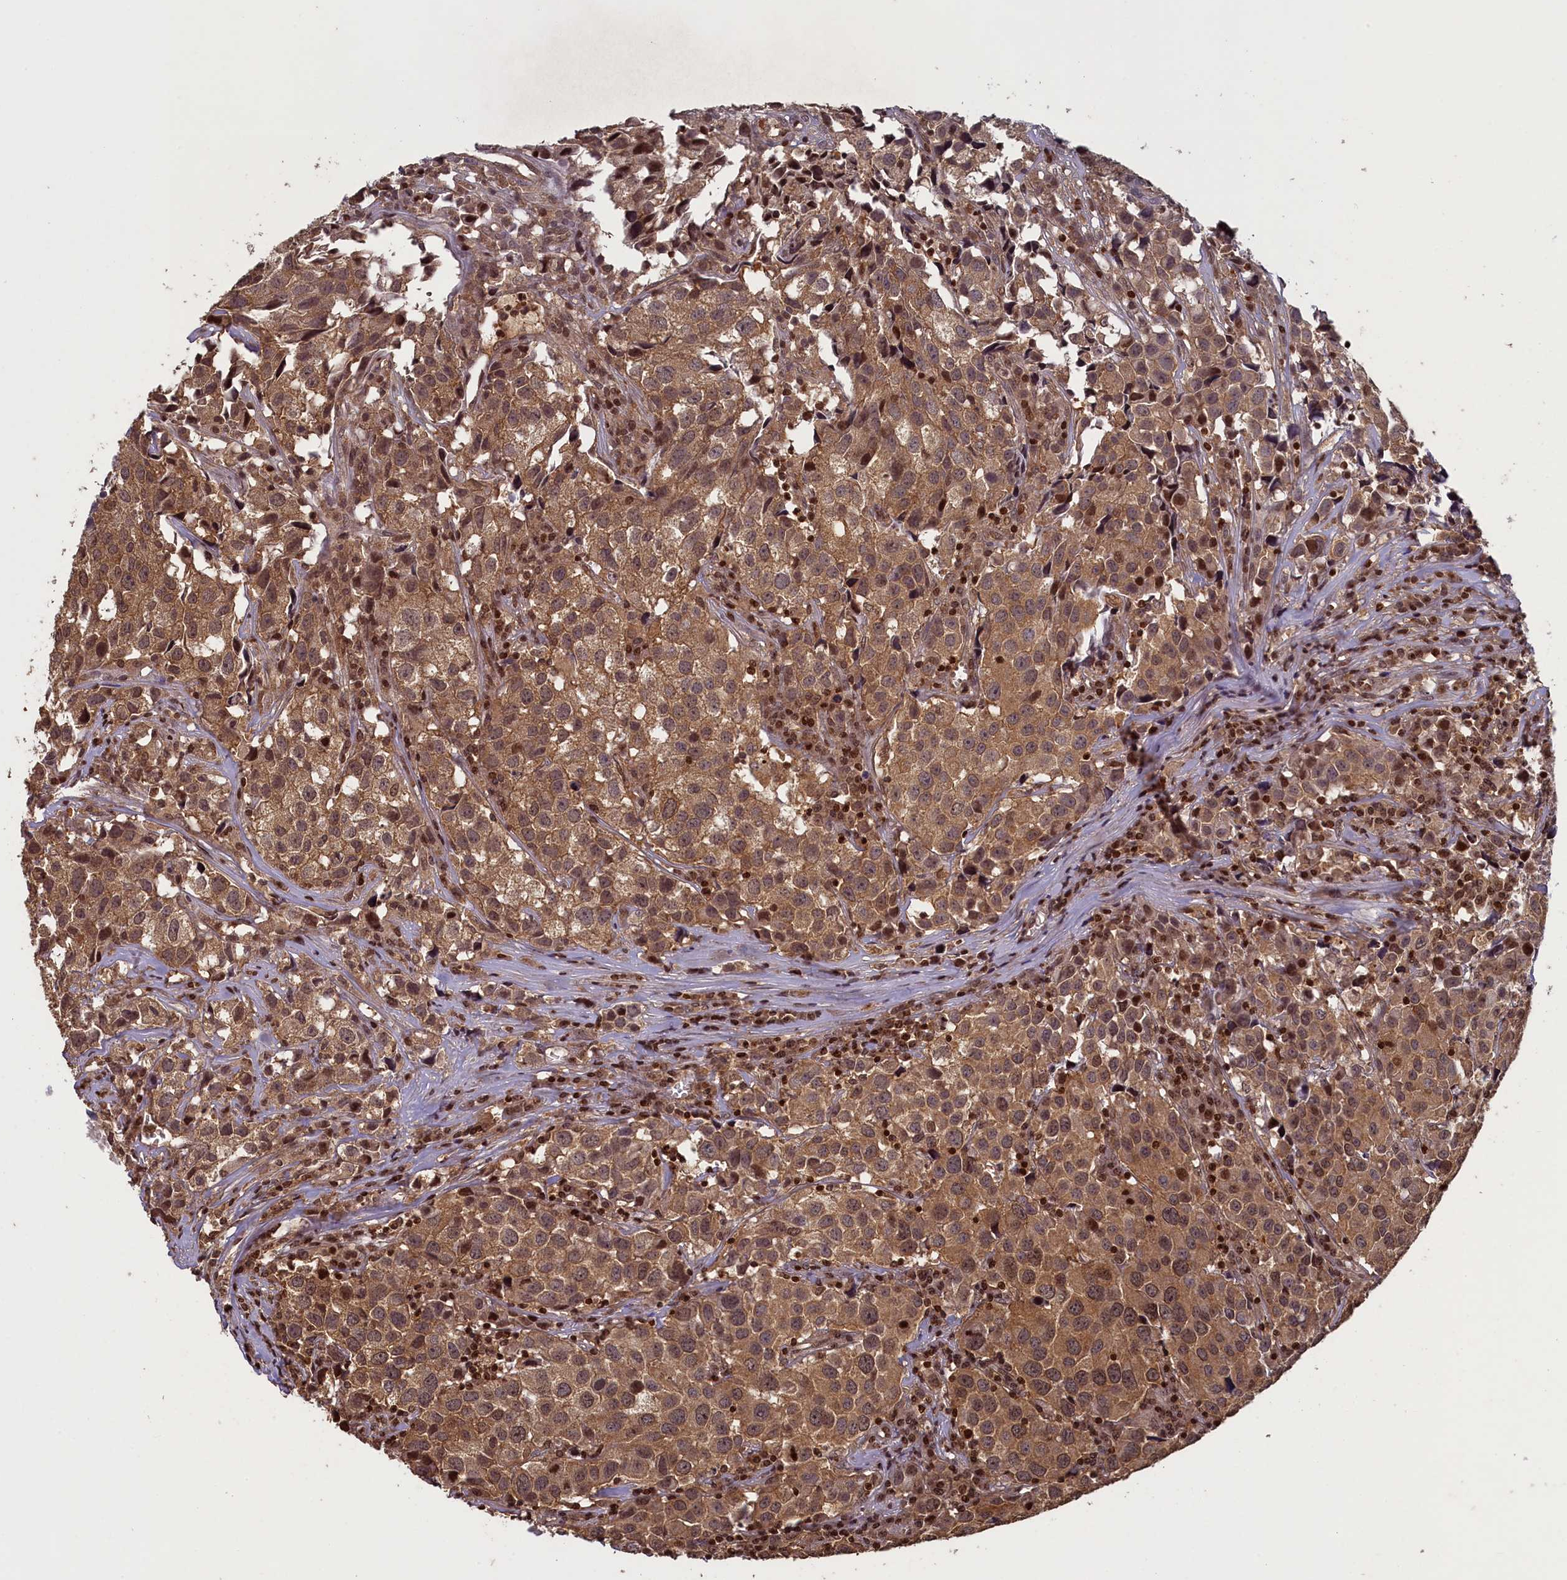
{"staining": {"intensity": "moderate", "quantity": ">75%", "location": "cytoplasmic/membranous,nuclear"}, "tissue": "urothelial cancer", "cell_type": "Tumor cells", "image_type": "cancer", "snomed": [{"axis": "morphology", "description": "Urothelial carcinoma, High grade"}, {"axis": "topography", "description": "Urinary bladder"}], "caption": "Immunohistochemical staining of human high-grade urothelial carcinoma demonstrates medium levels of moderate cytoplasmic/membranous and nuclear protein positivity in about >75% of tumor cells.", "gene": "NUBP1", "patient": {"sex": "female", "age": 75}}